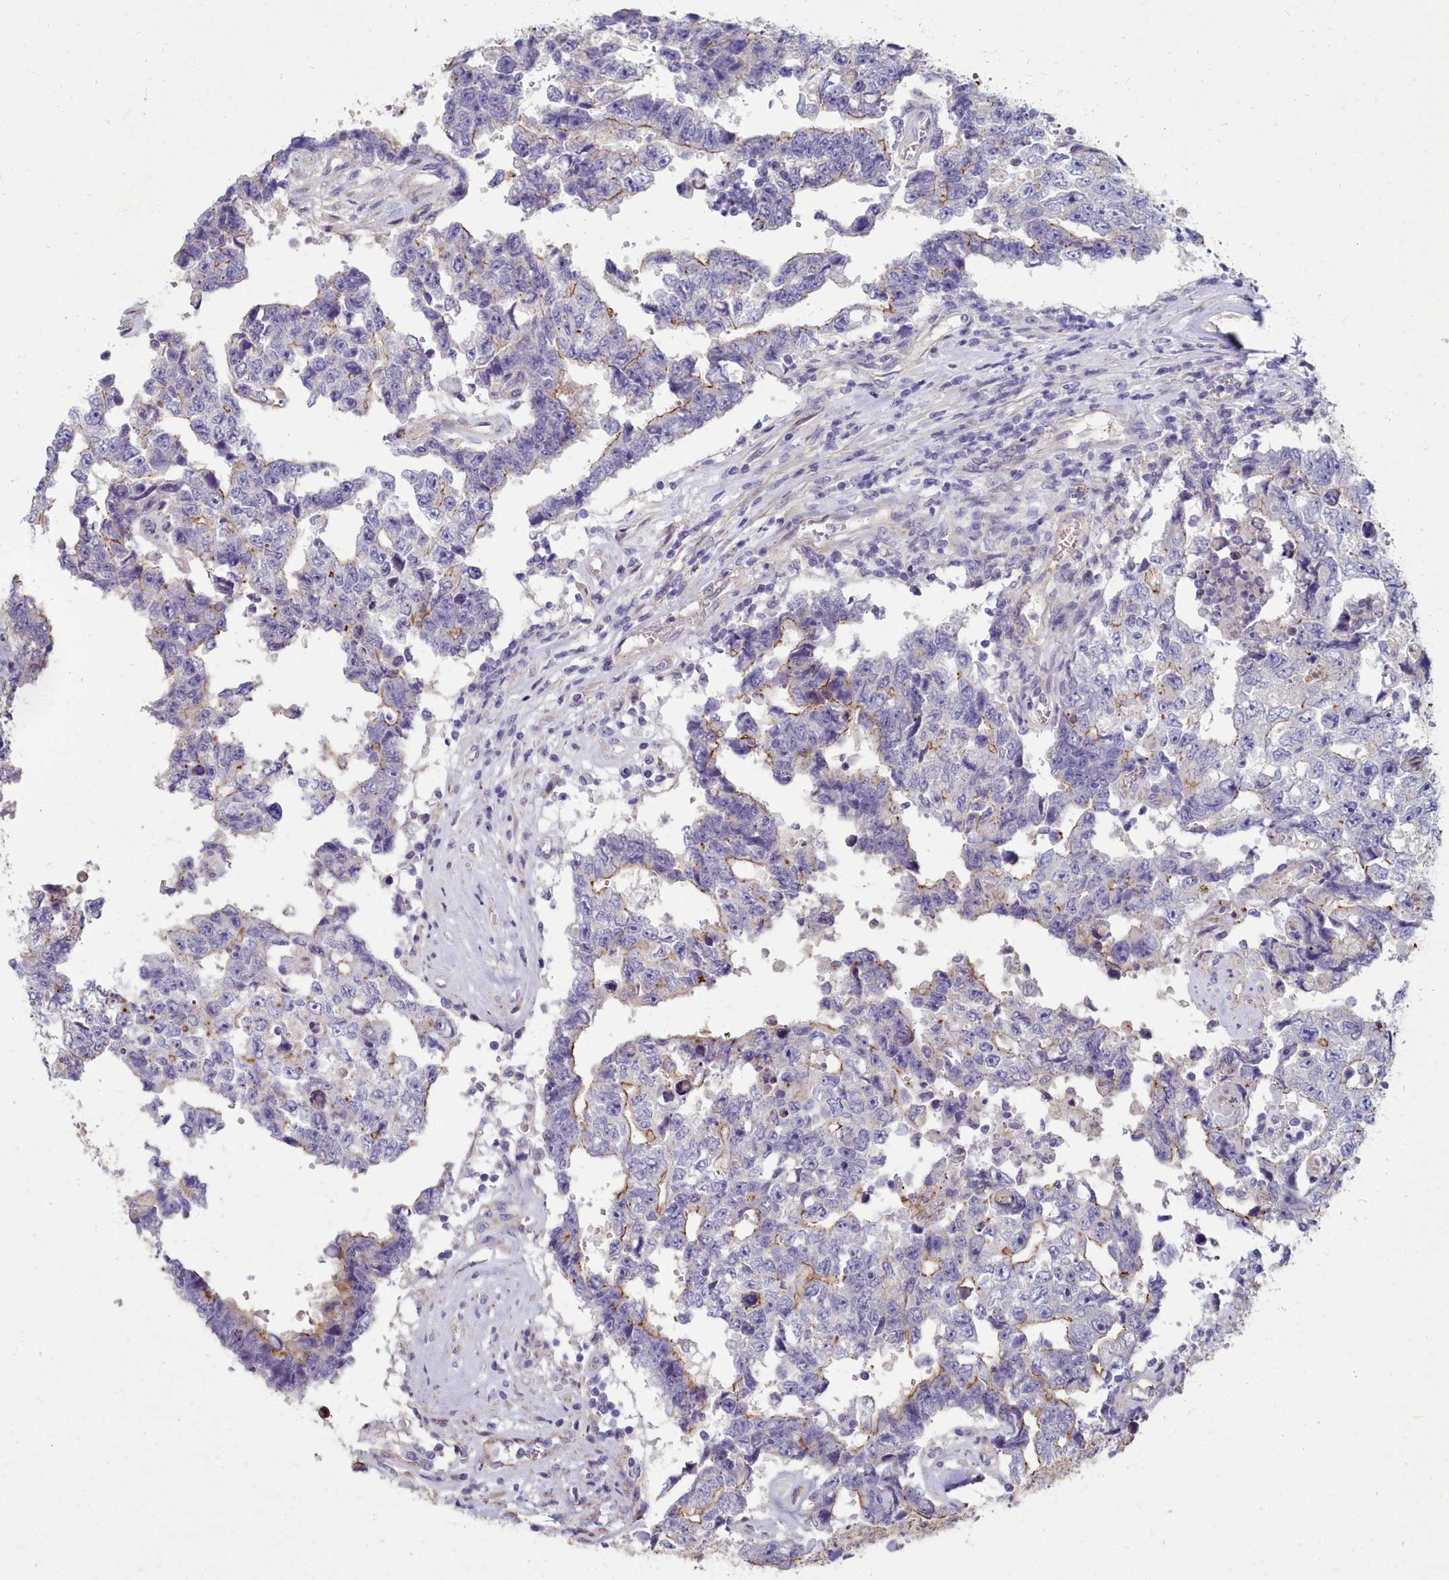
{"staining": {"intensity": "moderate", "quantity": "<25%", "location": "cytoplasmic/membranous"}, "tissue": "testis cancer", "cell_type": "Tumor cells", "image_type": "cancer", "snomed": [{"axis": "morphology", "description": "Normal tissue, NOS"}, {"axis": "morphology", "description": "Carcinoma, Embryonal, NOS"}, {"axis": "topography", "description": "Testis"}, {"axis": "topography", "description": "Epididymis"}], "caption": "This is a photomicrograph of immunohistochemistry (IHC) staining of testis cancer (embryonal carcinoma), which shows moderate positivity in the cytoplasmic/membranous of tumor cells.", "gene": "TTC5", "patient": {"sex": "male", "age": 25}}